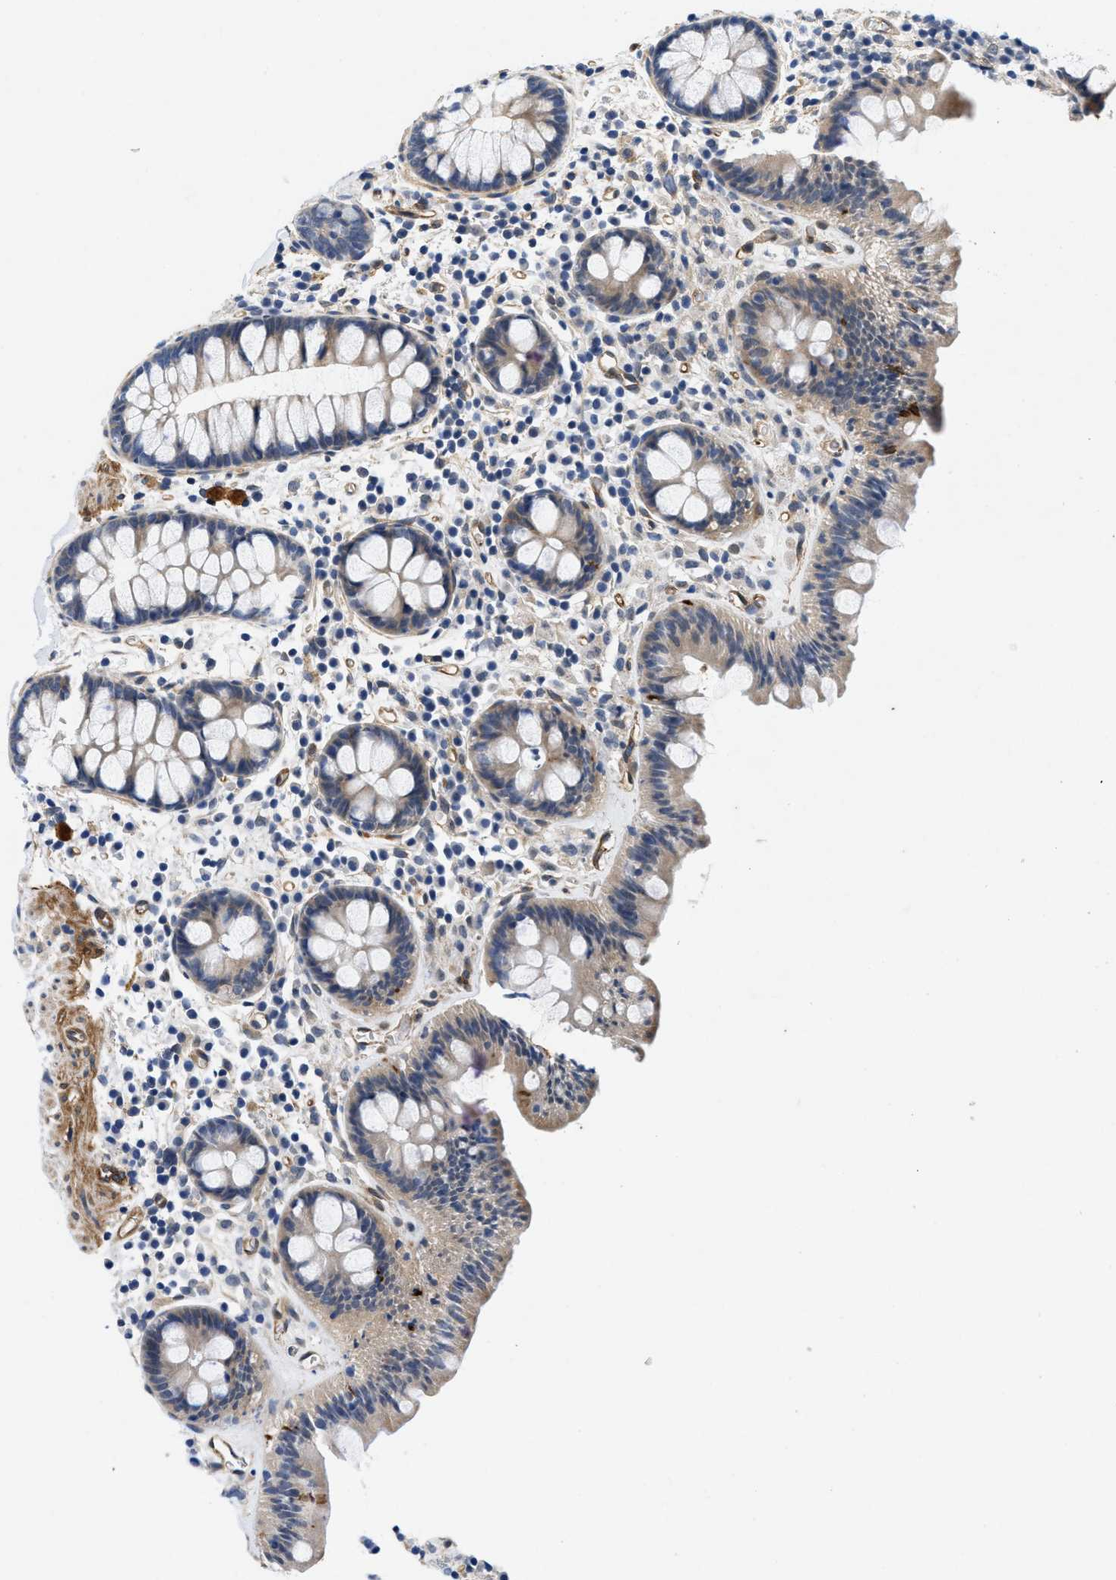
{"staining": {"intensity": "strong", "quantity": ">75%", "location": "cytoplasmic/membranous"}, "tissue": "colon", "cell_type": "Endothelial cells", "image_type": "normal", "snomed": [{"axis": "morphology", "description": "Normal tissue, NOS"}, {"axis": "topography", "description": "Colon"}], "caption": "The immunohistochemical stain labels strong cytoplasmic/membranous positivity in endothelial cells of benign colon. The staining was performed using DAB (3,3'-diaminobenzidine), with brown indicating positive protein expression. Nuclei are stained blue with hematoxylin.", "gene": "RAPH1", "patient": {"sex": "female", "age": 80}}